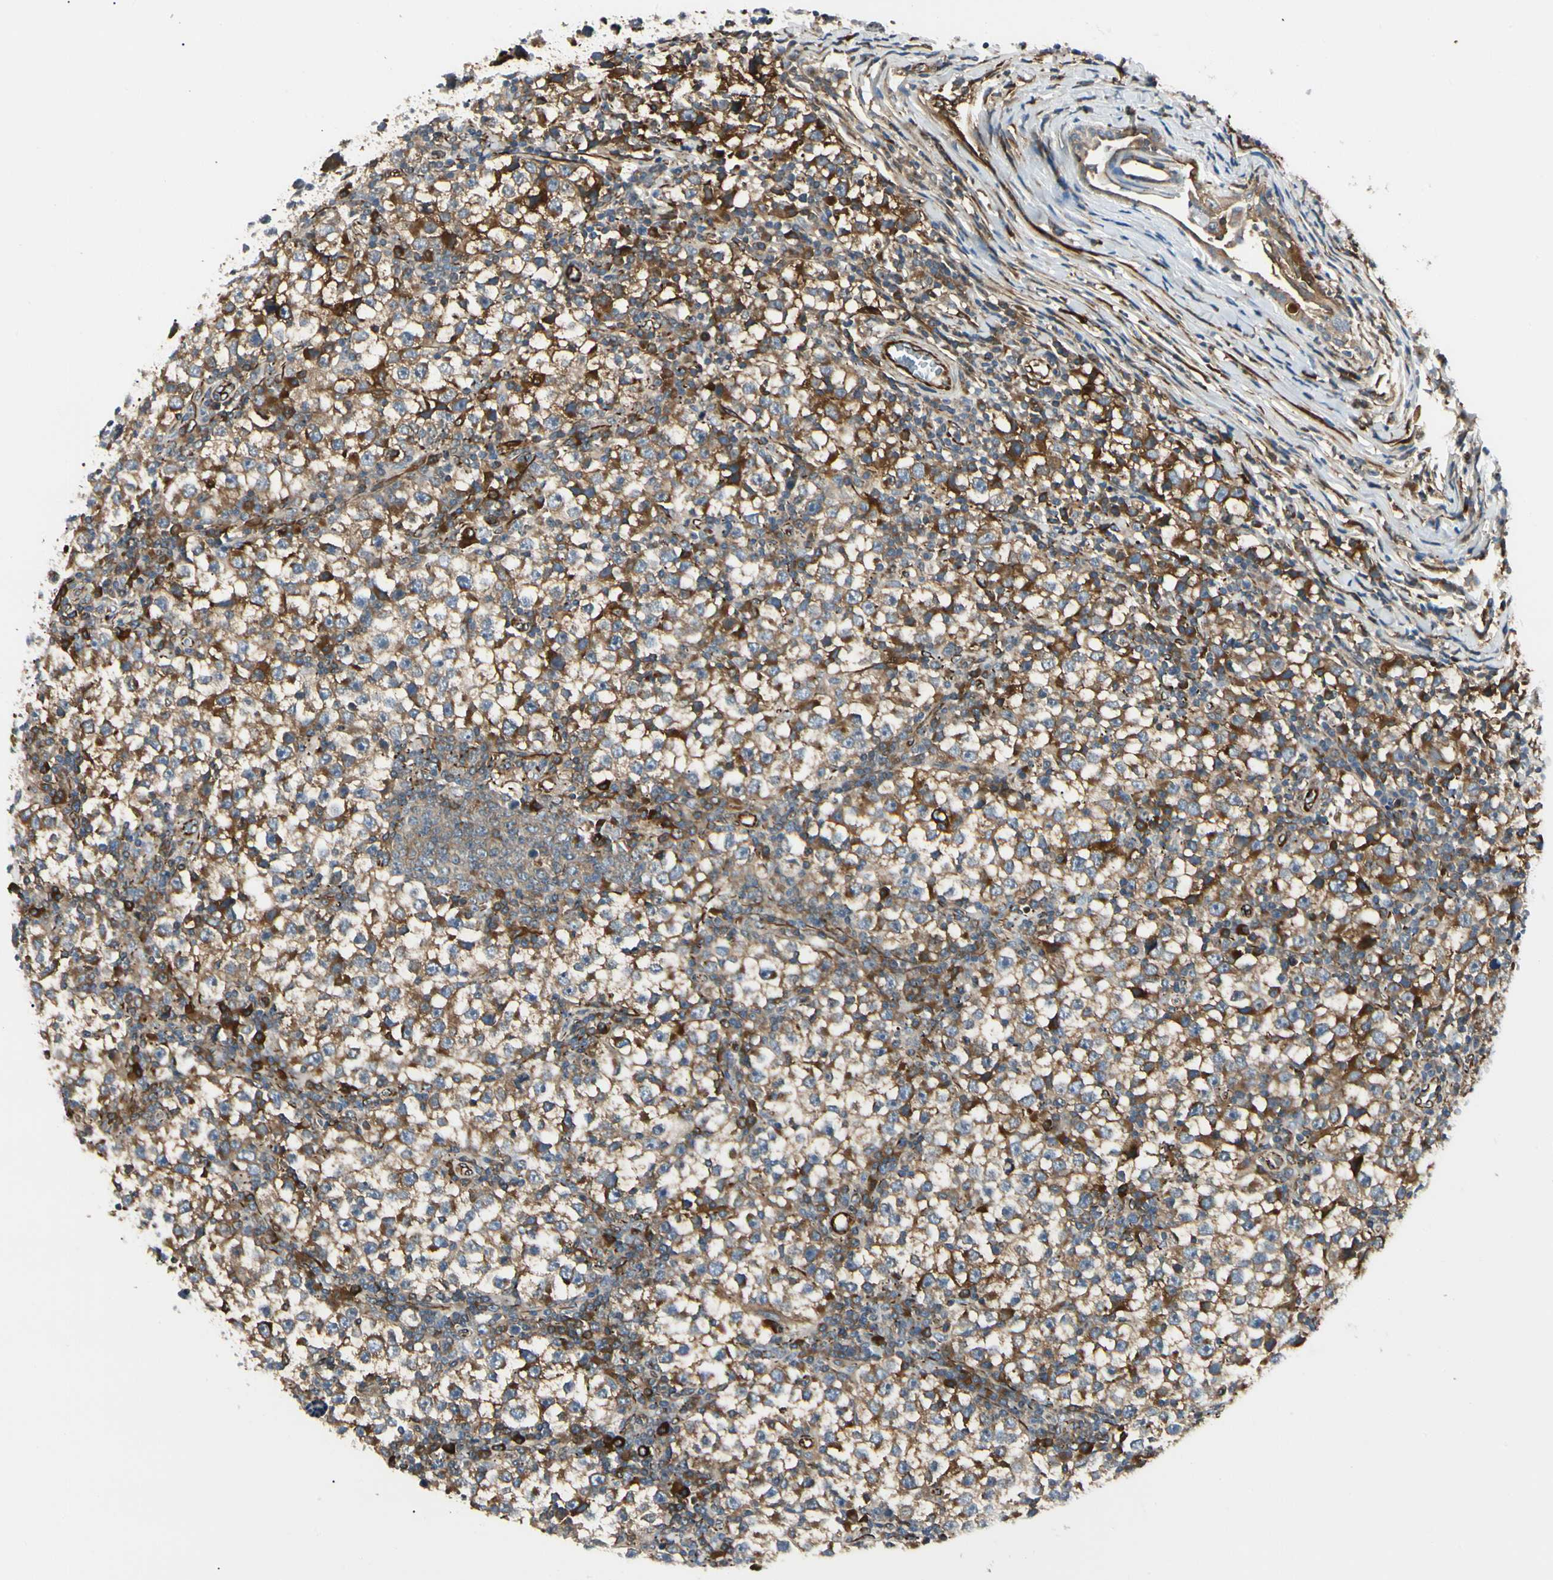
{"staining": {"intensity": "strong", "quantity": "<25%", "location": "cytoplasmic/membranous"}, "tissue": "testis cancer", "cell_type": "Tumor cells", "image_type": "cancer", "snomed": [{"axis": "morphology", "description": "Seminoma, NOS"}, {"axis": "topography", "description": "Testis"}], "caption": "Immunohistochemistry histopathology image of testis cancer (seminoma) stained for a protein (brown), which exhibits medium levels of strong cytoplasmic/membranous staining in approximately <25% of tumor cells.", "gene": "FTH1", "patient": {"sex": "male", "age": 65}}